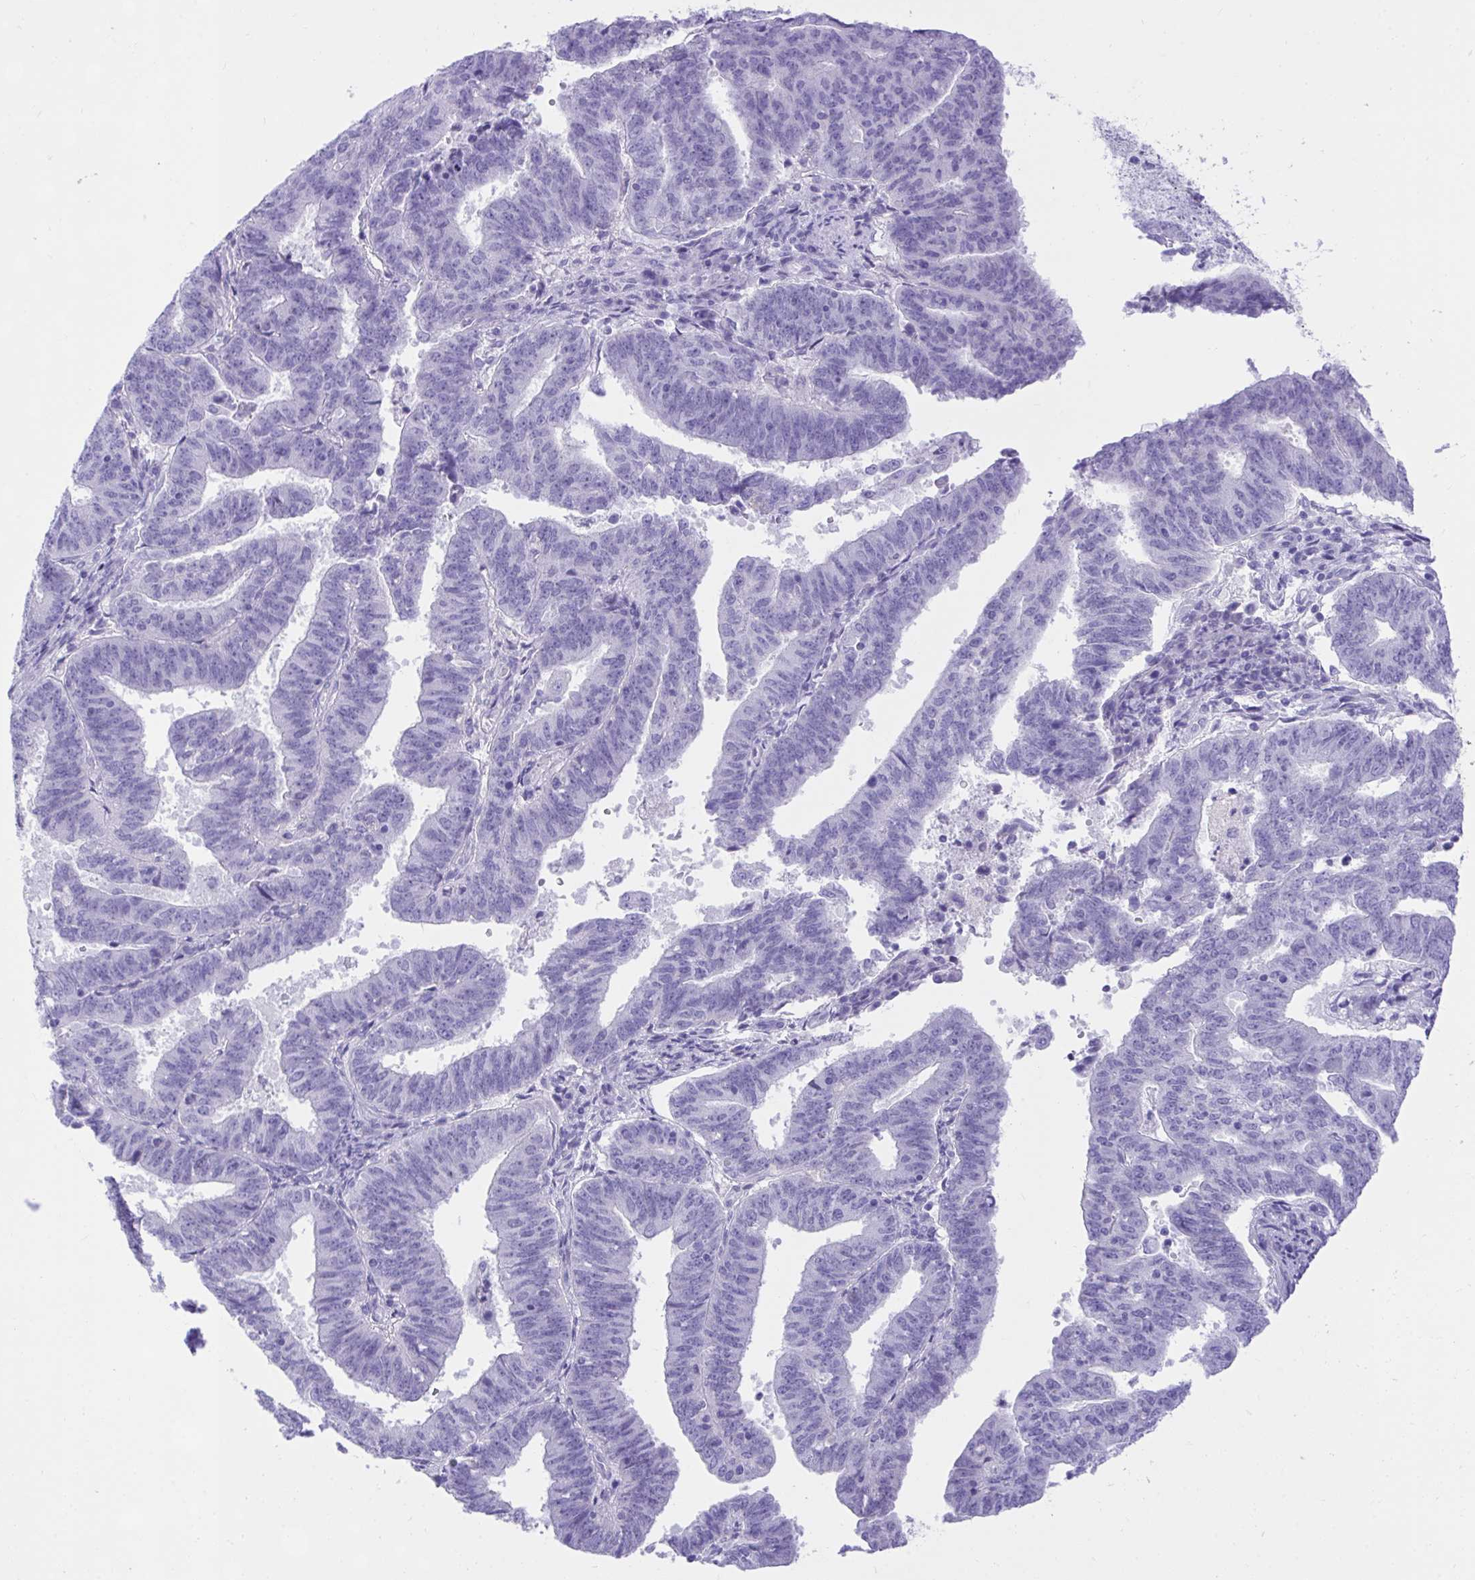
{"staining": {"intensity": "negative", "quantity": "none", "location": "none"}, "tissue": "endometrial cancer", "cell_type": "Tumor cells", "image_type": "cancer", "snomed": [{"axis": "morphology", "description": "Adenocarcinoma, NOS"}, {"axis": "topography", "description": "Endometrium"}], "caption": "Immunohistochemical staining of adenocarcinoma (endometrial) shows no significant expression in tumor cells.", "gene": "KCNN4", "patient": {"sex": "female", "age": 82}}